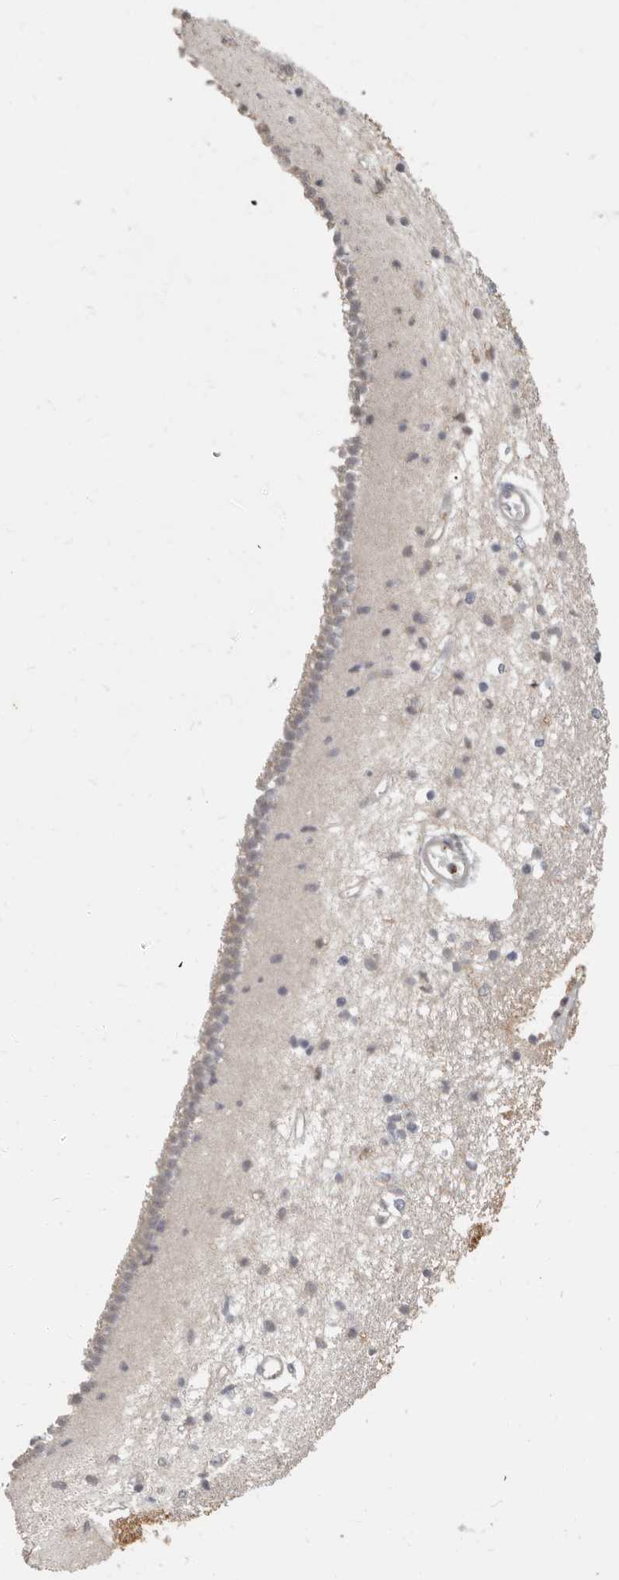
{"staining": {"intensity": "negative", "quantity": "none", "location": "none"}, "tissue": "caudate", "cell_type": "Glial cells", "image_type": "normal", "snomed": [{"axis": "morphology", "description": "Normal tissue, NOS"}, {"axis": "topography", "description": "Lateral ventricle wall"}], "caption": "The micrograph reveals no staining of glial cells in benign caudate. (IHC, brightfield microscopy, high magnification).", "gene": "MTFR2", "patient": {"sex": "male", "age": 45}}